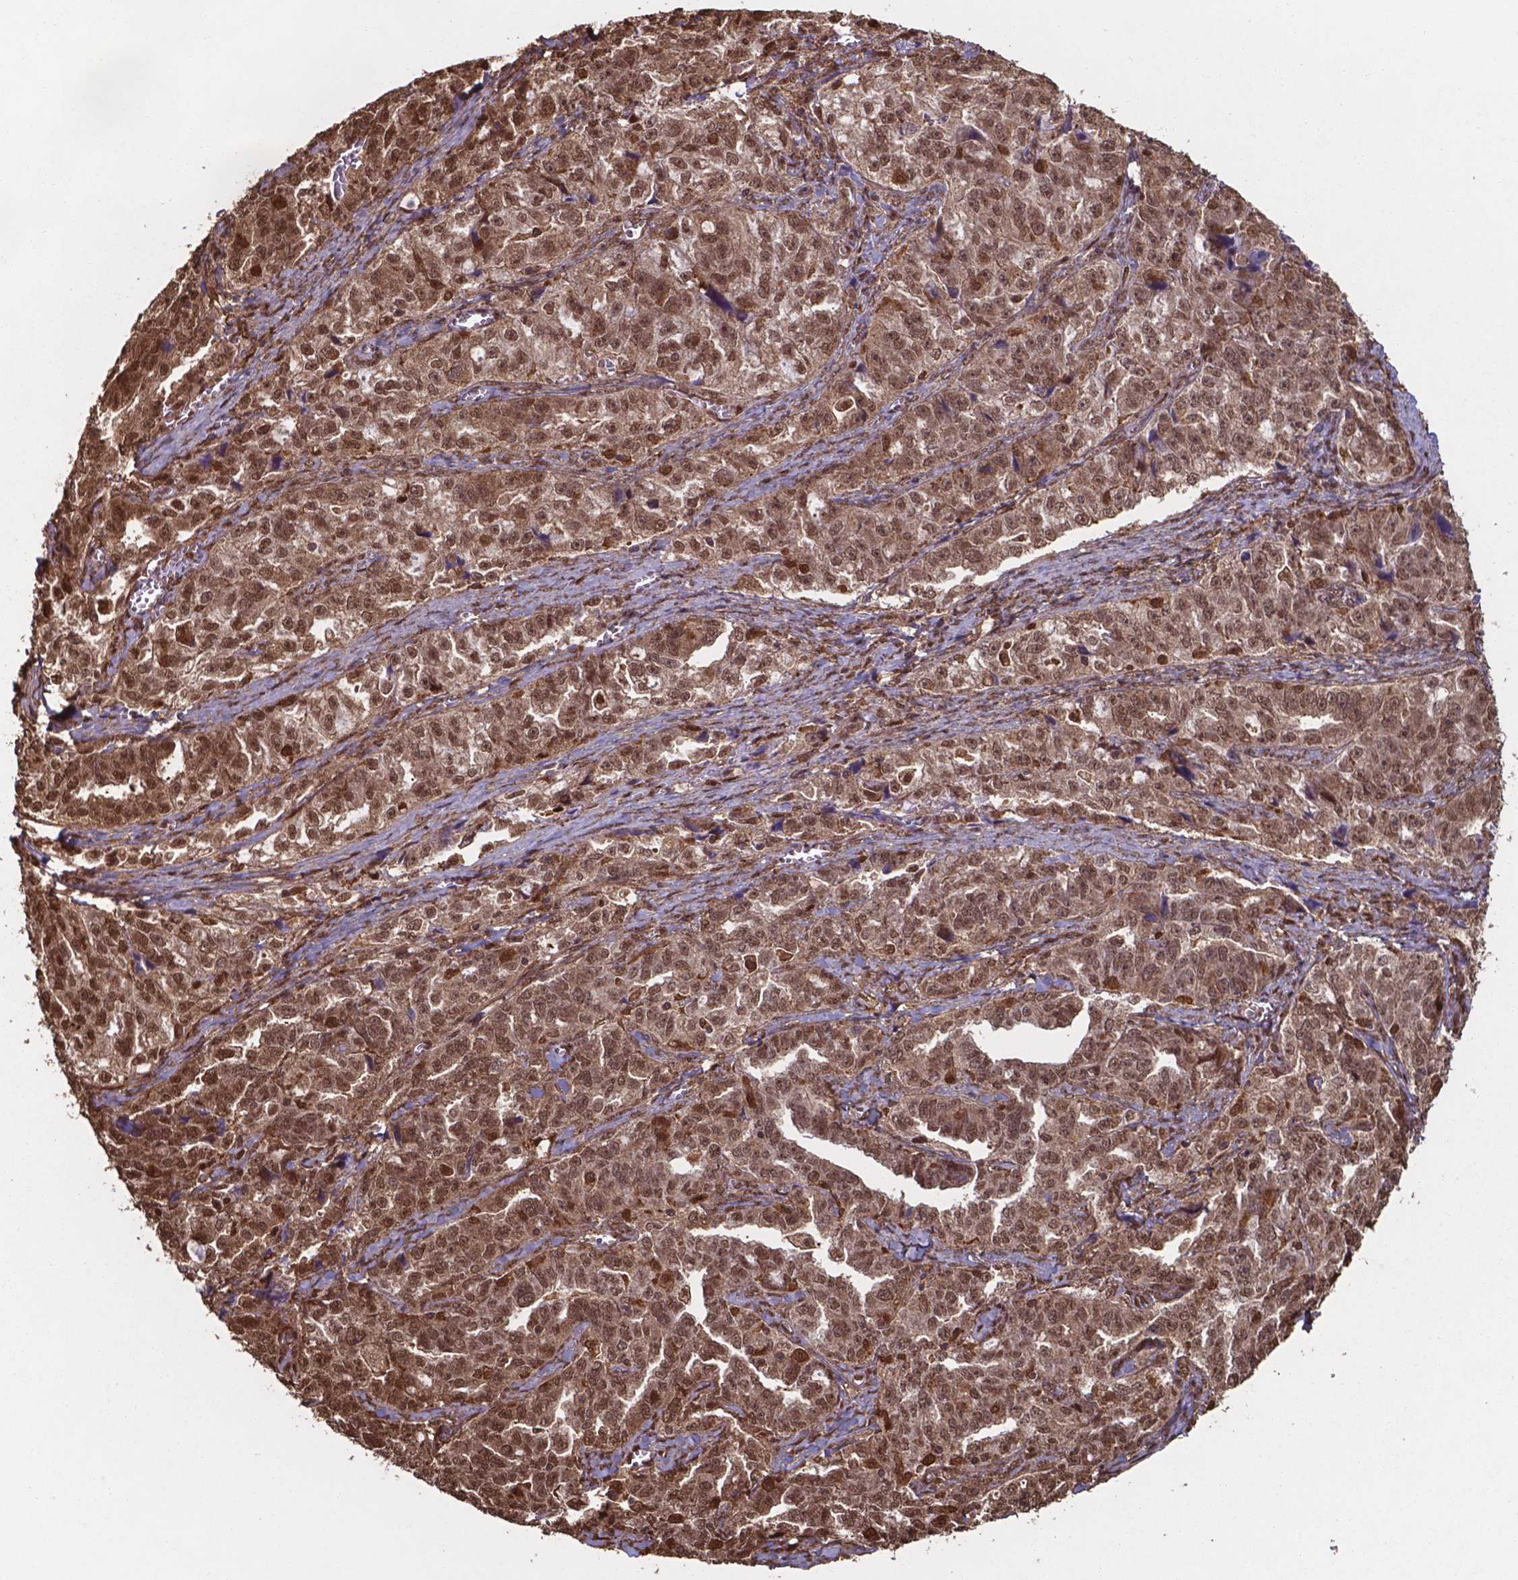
{"staining": {"intensity": "moderate", "quantity": ">75%", "location": "cytoplasmic/membranous,nuclear"}, "tissue": "ovarian cancer", "cell_type": "Tumor cells", "image_type": "cancer", "snomed": [{"axis": "morphology", "description": "Cystadenocarcinoma, serous, NOS"}, {"axis": "topography", "description": "Ovary"}], "caption": "Human ovarian serous cystadenocarcinoma stained for a protein (brown) shows moderate cytoplasmic/membranous and nuclear positive staining in approximately >75% of tumor cells.", "gene": "CHP2", "patient": {"sex": "female", "age": 51}}